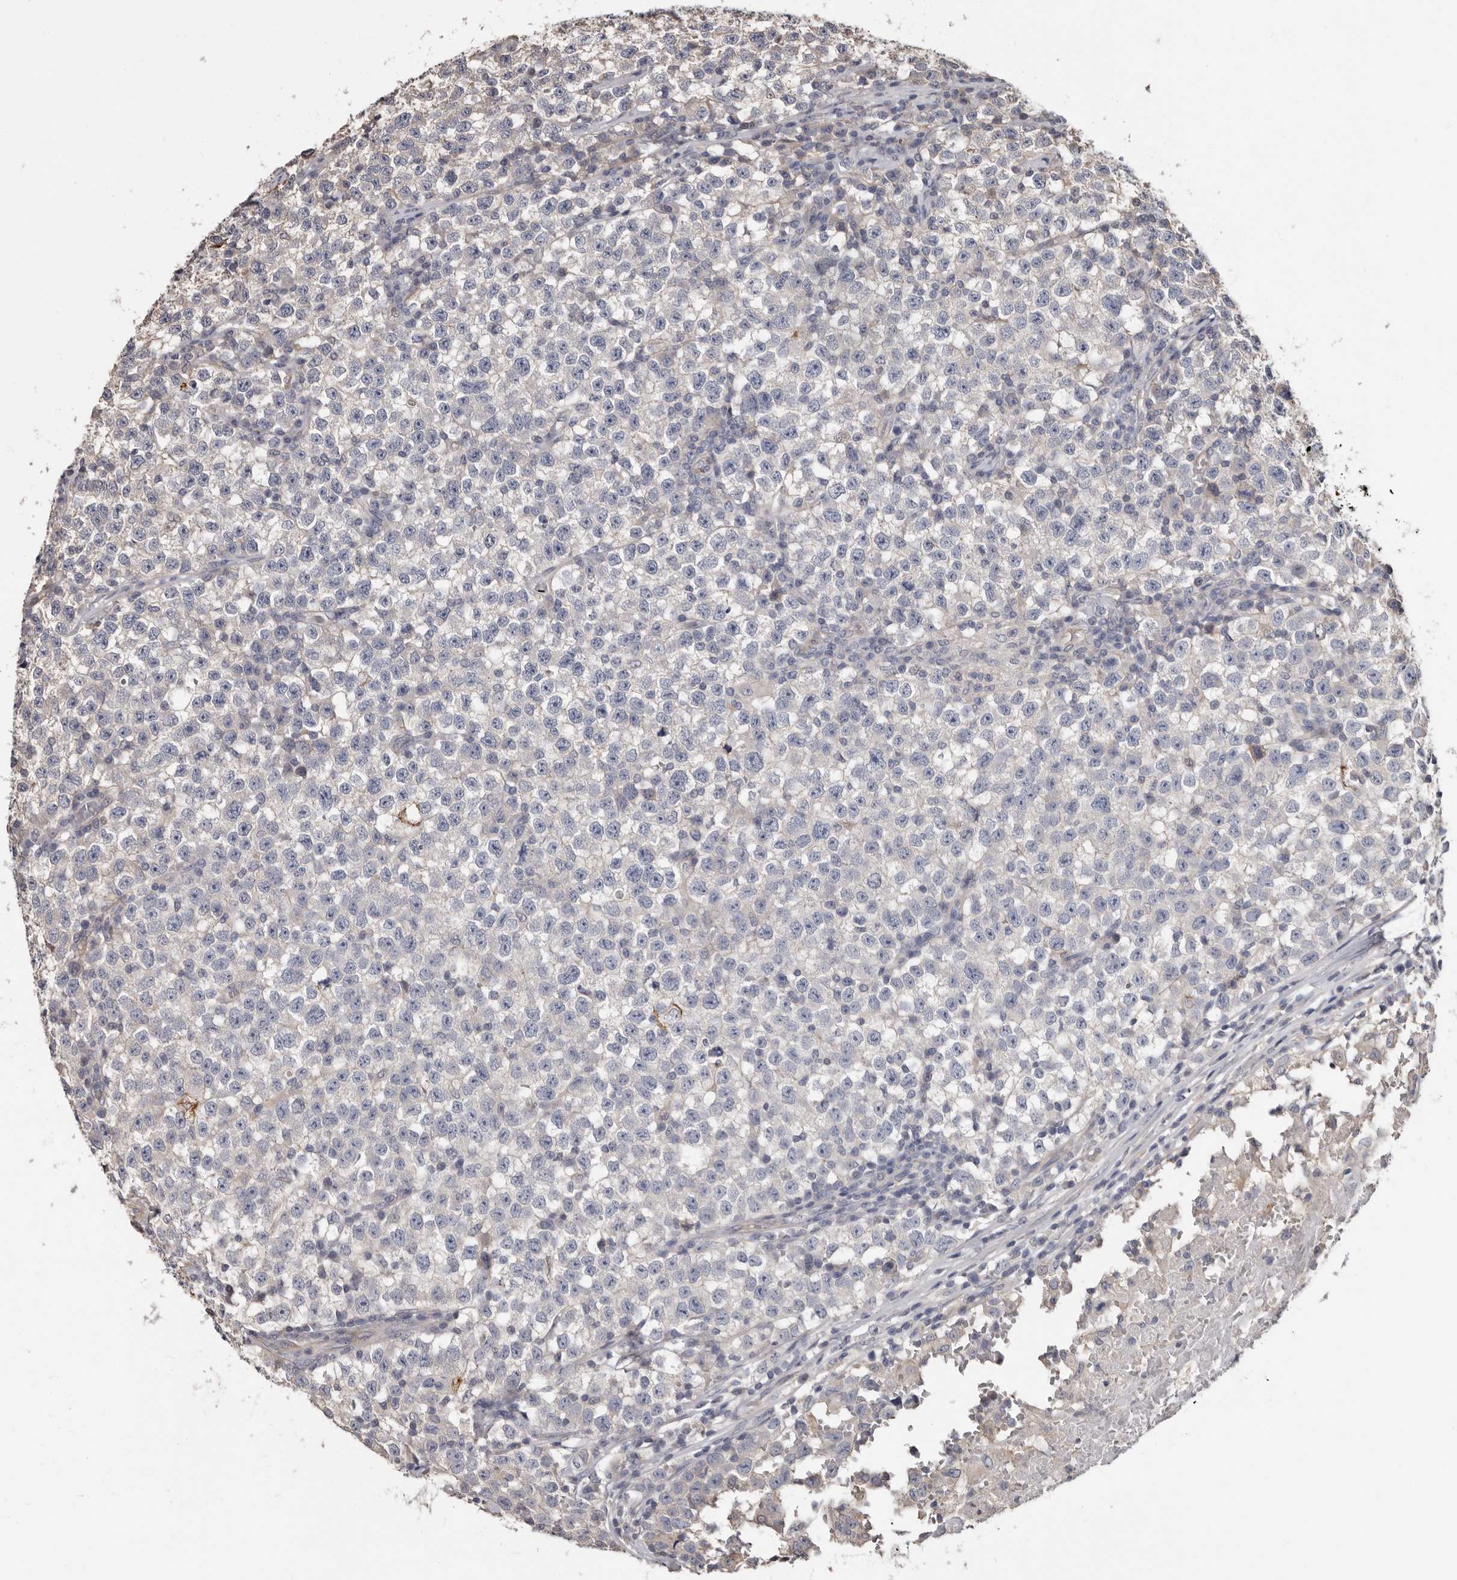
{"staining": {"intensity": "negative", "quantity": "none", "location": "none"}, "tissue": "testis cancer", "cell_type": "Tumor cells", "image_type": "cancer", "snomed": [{"axis": "morphology", "description": "Seminoma, NOS"}, {"axis": "topography", "description": "Testis"}], "caption": "Immunohistochemistry (IHC) histopathology image of neoplastic tissue: human seminoma (testis) stained with DAB reveals no significant protein expression in tumor cells.", "gene": "MRPL18", "patient": {"sex": "male", "age": 22}}